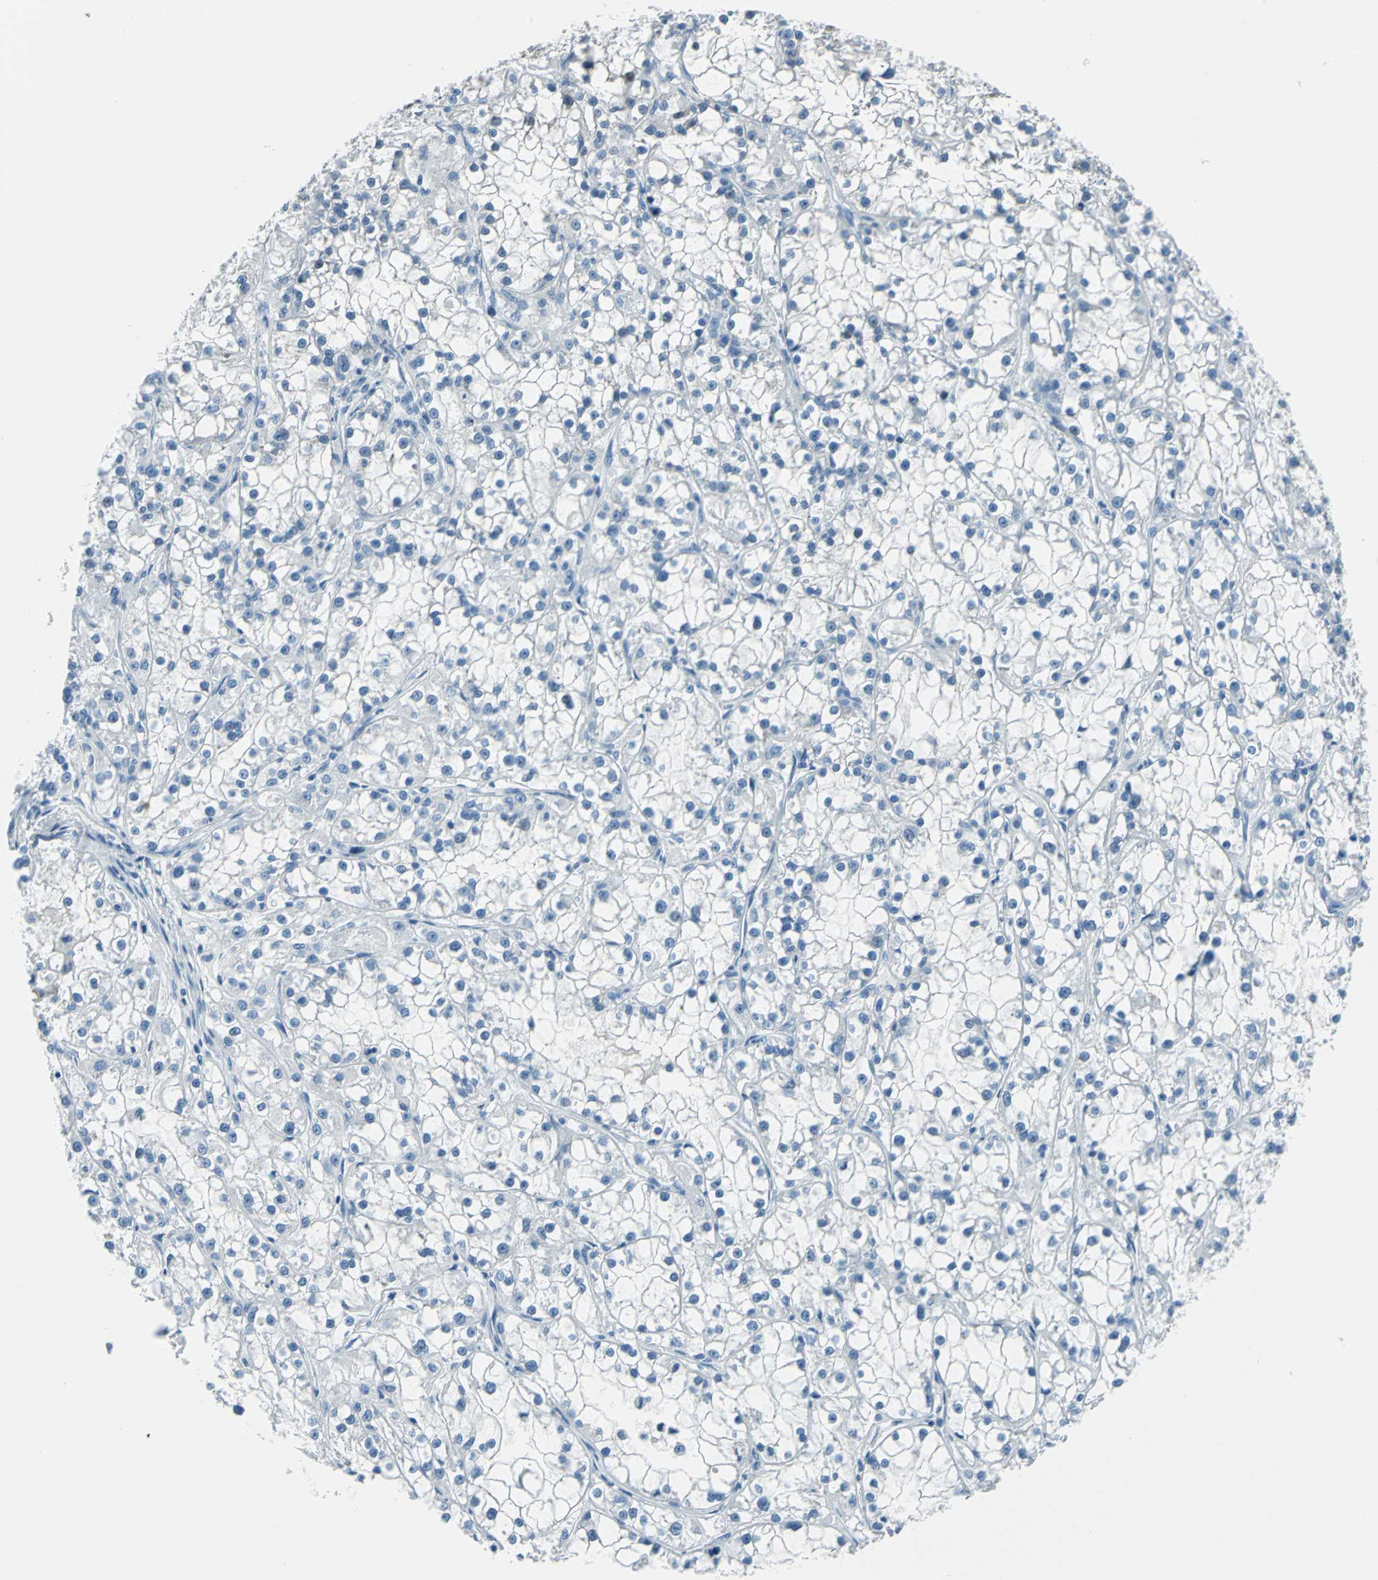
{"staining": {"intensity": "negative", "quantity": "none", "location": "none"}, "tissue": "renal cancer", "cell_type": "Tumor cells", "image_type": "cancer", "snomed": [{"axis": "morphology", "description": "Adenocarcinoma, NOS"}, {"axis": "topography", "description": "Kidney"}], "caption": "An immunohistochemistry (IHC) micrograph of renal cancer is shown. There is no staining in tumor cells of renal cancer.", "gene": "AKR1A1", "patient": {"sex": "female", "age": 52}}